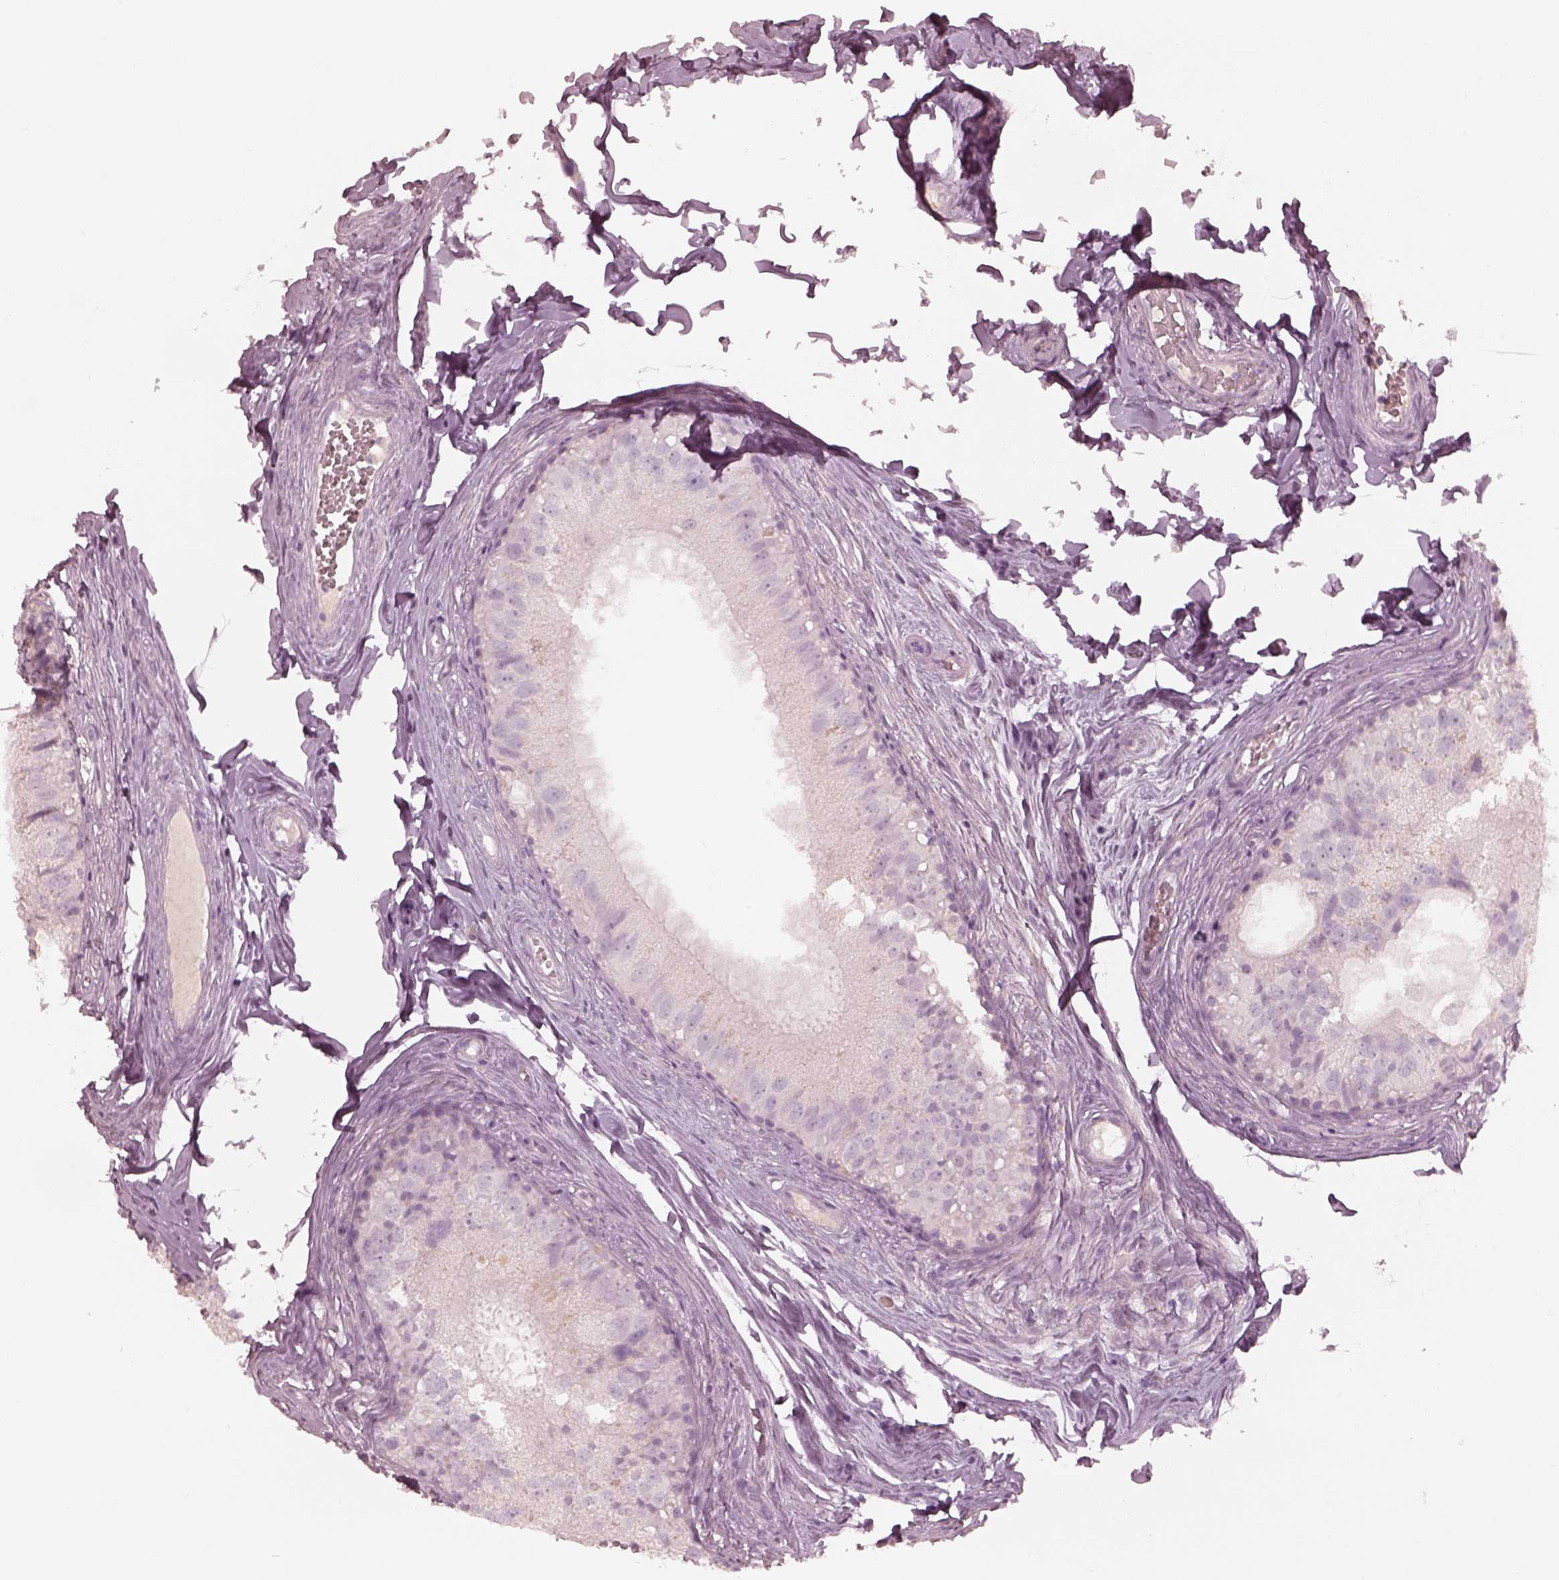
{"staining": {"intensity": "negative", "quantity": "none", "location": "none"}, "tissue": "epididymis", "cell_type": "Glandular cells", "image_type": "normal", "snomed": [{"axis": "morphology", "description": "Normal tissue, NOS"}, {"axis": "topography", "description": "Epididymis"}], "caption": "Immunohistochemistry (IHC) micrograph of normal human epididymis stained for a protein (brown), which displays no expression in glandular cells.", "gene": "SPATA6L", "patient": {"sex": "male", "age": 45}}